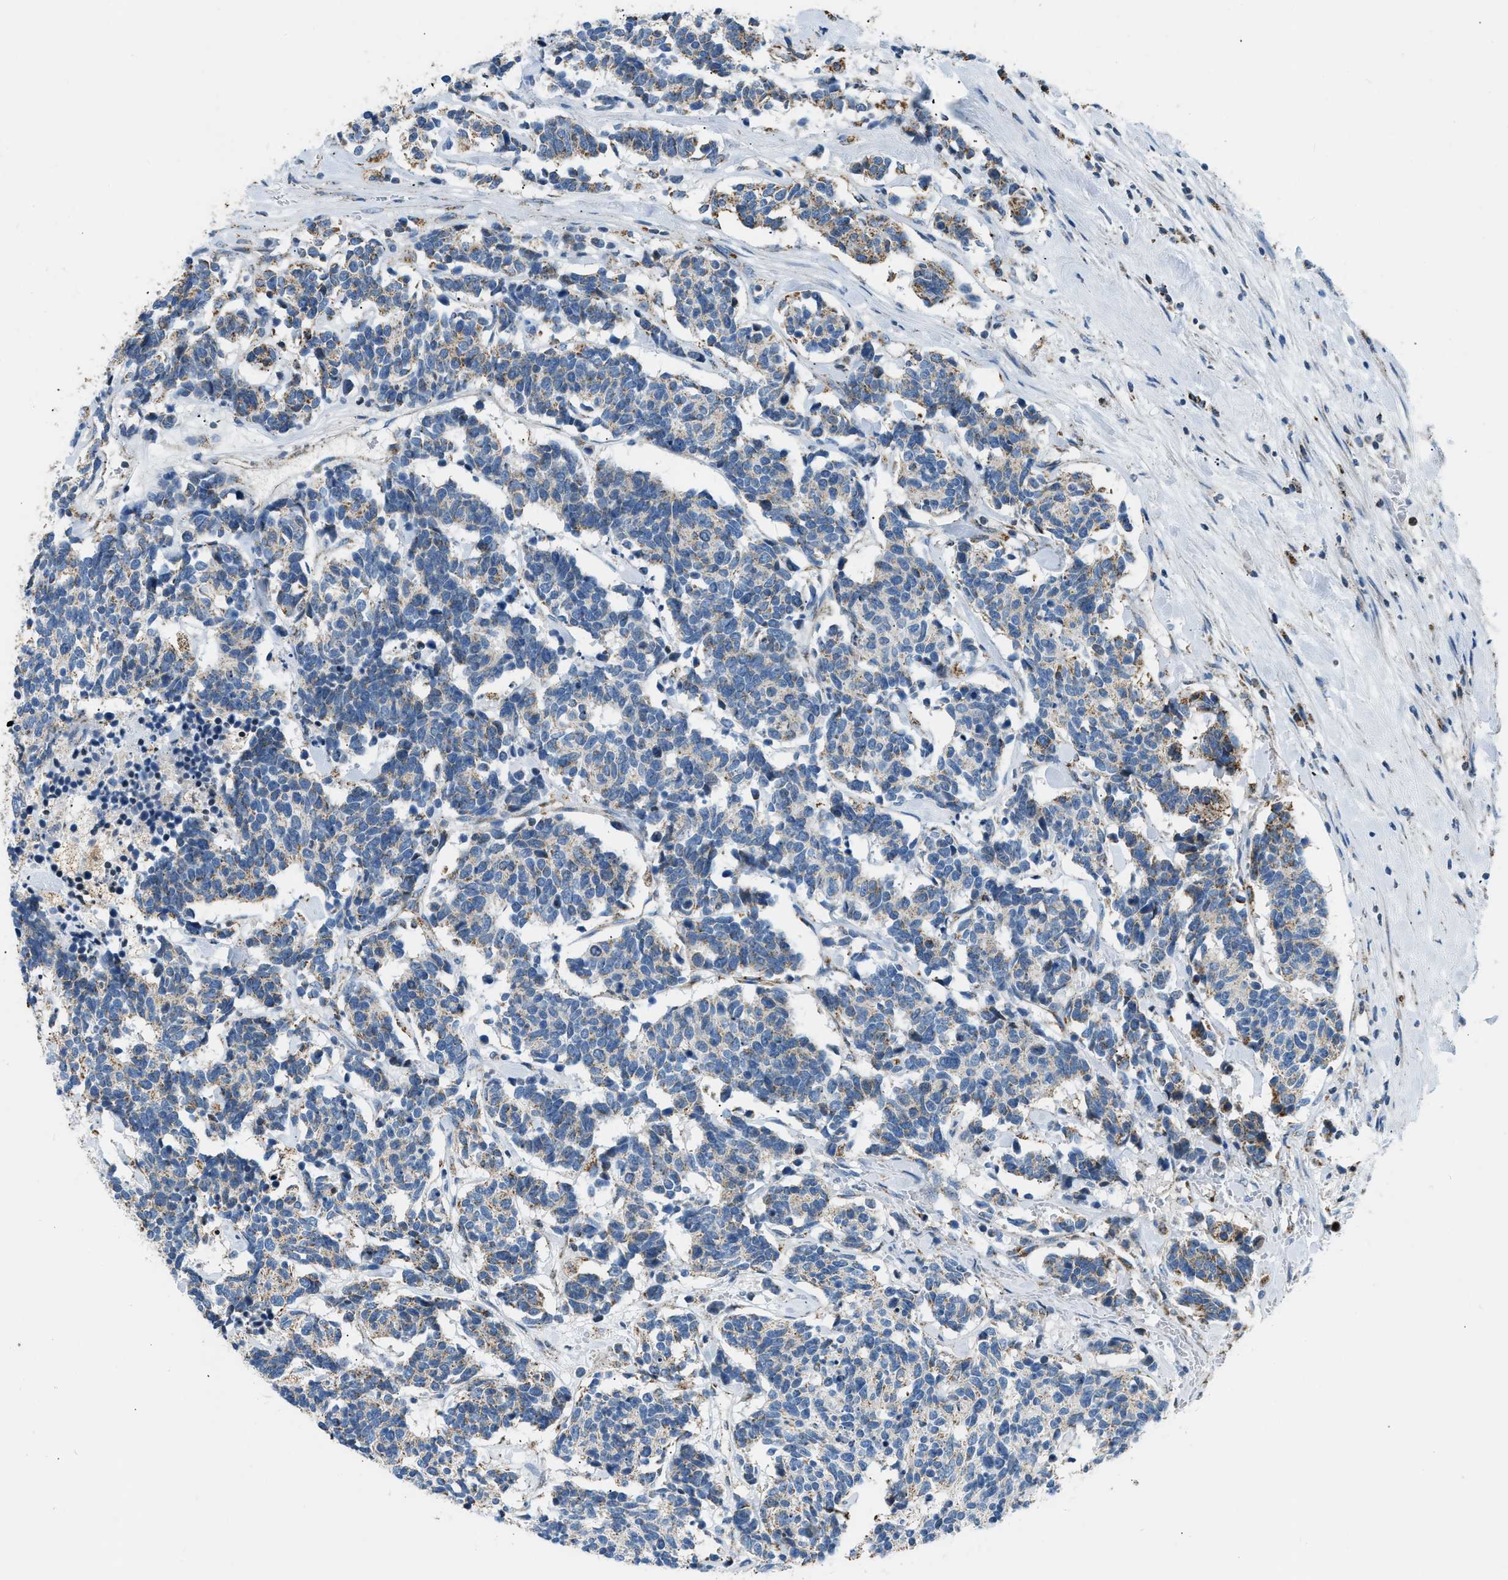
{"staining": {"intensity": "weak", "quantity": "25%-75%", "location": "cytoplasmic/membranous"}, "tissue": "carcinoid", "cell_type": "Tumor cells", "image_type": "cancer", "snomed": [{"axis": "morphology", "description": "Carcinoma, NOS"}, {"axis": "morphology", "description": "Carcinoid, malignant, NOS"}, {"axis": "topography", "description": "Urinary bladder"}], "caption": "The immunohistochemical stain highlights weak cytoplasmic/membranous expression in tumor cells of carcinoid (malignant) tissue.", "gene": "ACADVL", "patient": {"sex": "male", "age": 57}}